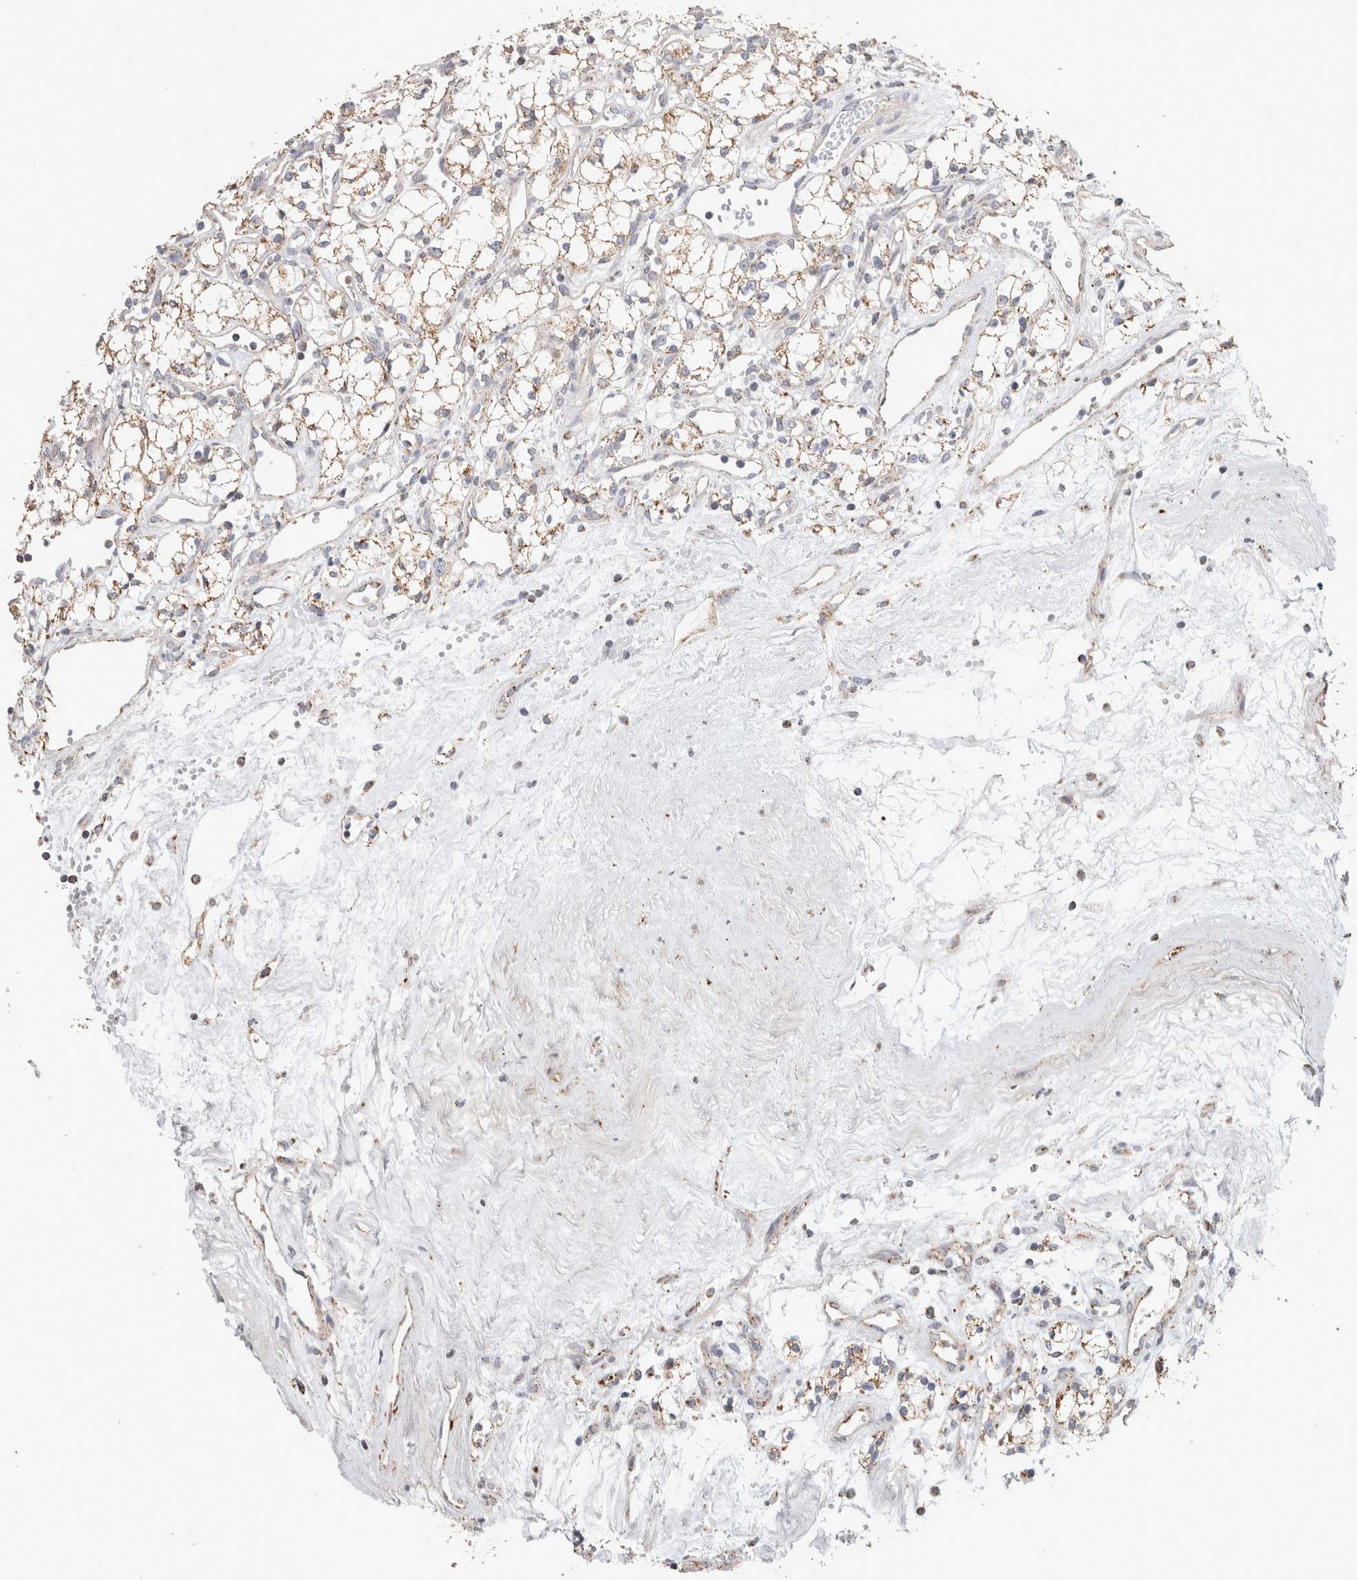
{"staining": {"intensity": "weak", "quantity": ">75%", "location": "cytoplasmic/membranous"}, "tissue": "renal cancer", "cell_type": "Tumor cells", "image_type": "cancer", "snomed": [{"axis": "morphology", "description": "Adenocarcinoma, NOS"}, {"axis": "topography", "description": "Kidney"}], "caption": "Protein expression analysis of human renal cancer reveals weak cytoplasmic/membranous positivity in about >75% of tumor cells.", "gene": "ST8SIA1", "patient": {"sex": "male", "age": 59}}